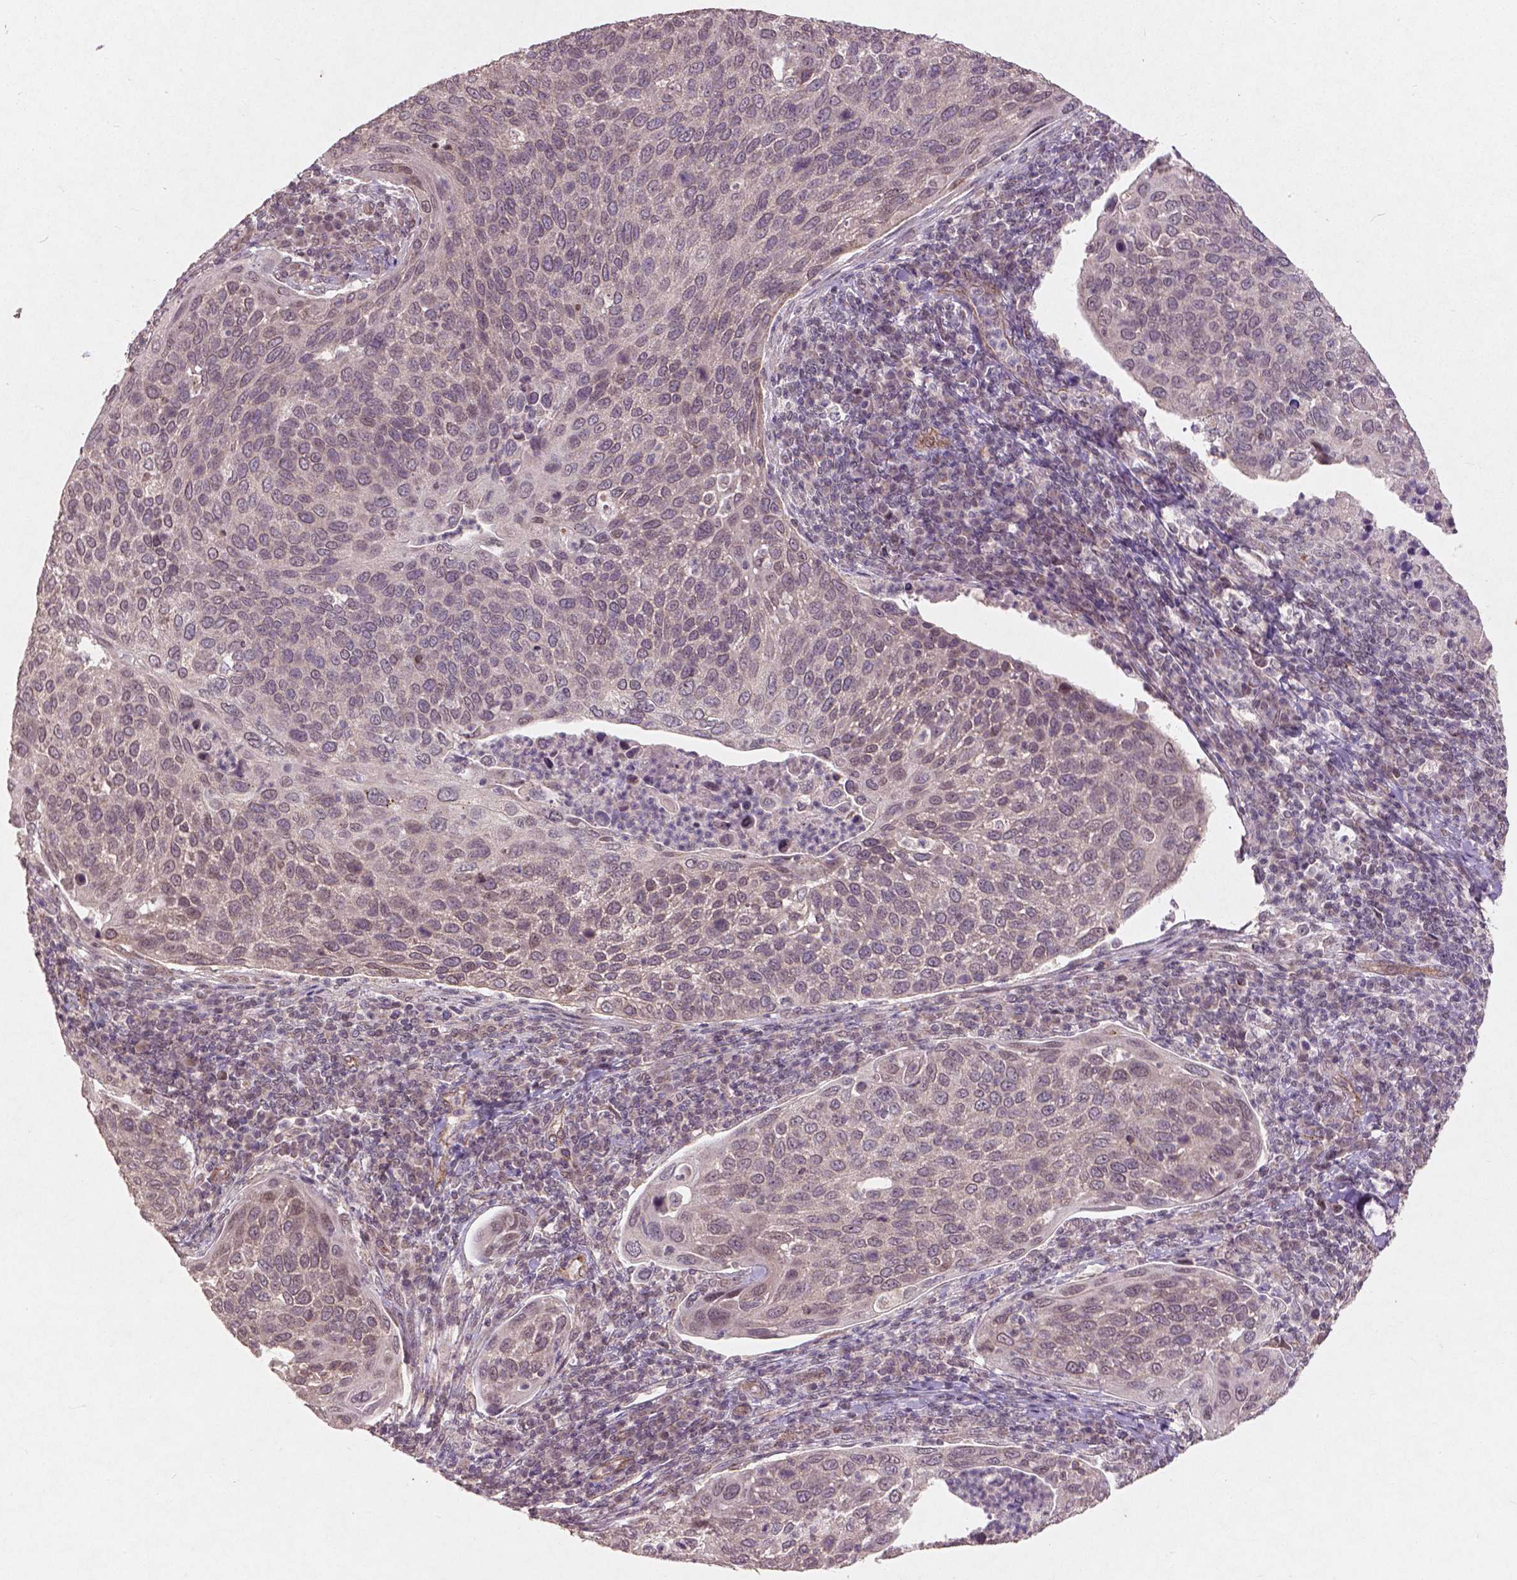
{"staining": {"intensity": "negative", "quantity": "none", "location": "none"}, "tissue": "cervical cancer", "cell_type": "Tumor cells", "image_type": "cancer", "snomed": [{"axis": "morphology", "description": "Squamous cell carcinoma, NOS"}, {"axis": "topography", "description": "Cervix"}], "caption": "Squamous cell carcinoma (cervical) was stained to show a protein in brown. There is no significant positivity in tumor cells.", "gene": "SMAD2", "patient": {"sex": "female", "age": 54}}